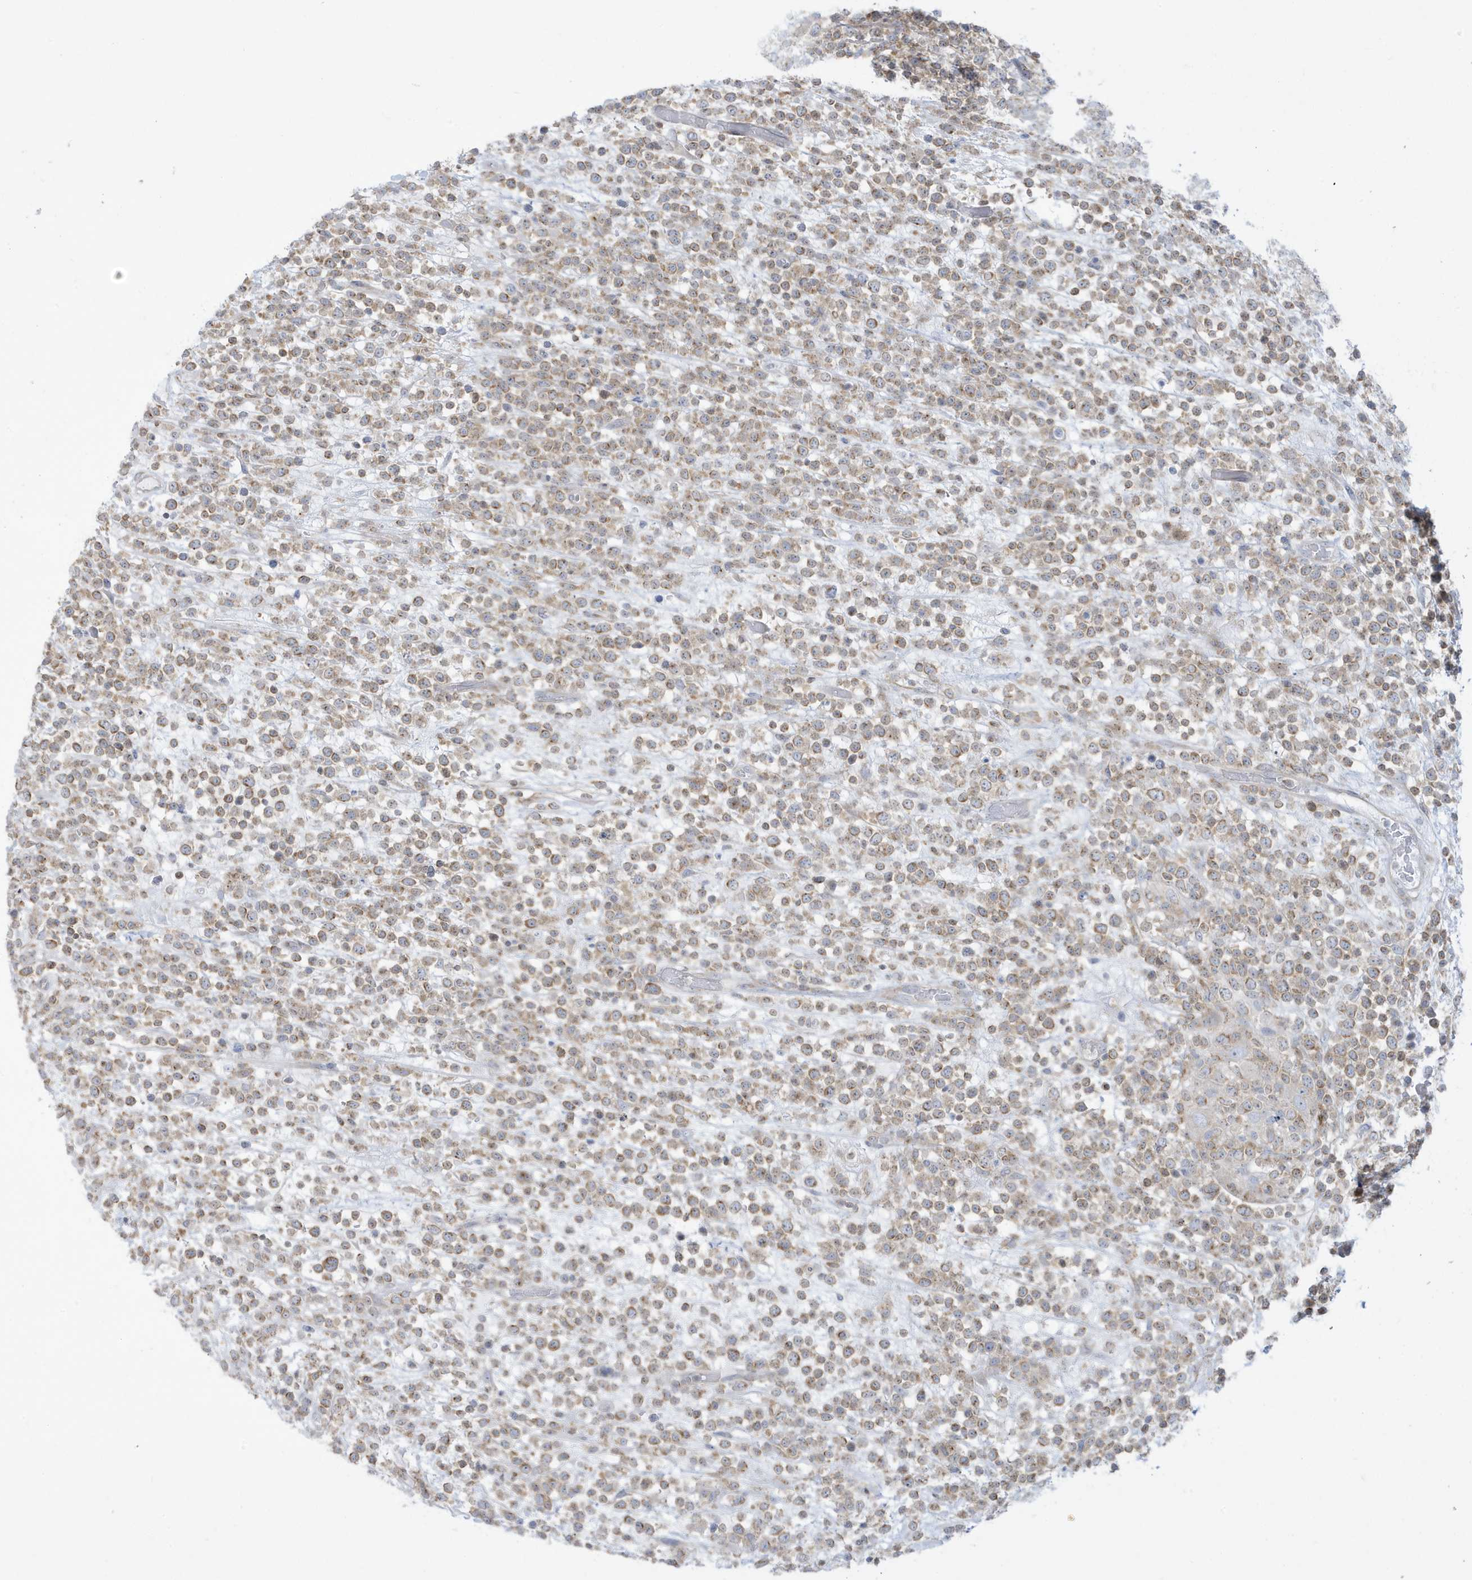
{"staining": {"intensity": "weak", "quantity": ">75%", "location": "cytoplasmic/membranous"}, "tissue": "lymphoma", "cell_type": "Tumor cells", "image_type": "cancer", "snomed": [{"axis": "morphology", "description": "Malignant lymphoma, non-Hodgkin's type, High grade"}, {"axis": "topography", "description": "Colon"}], "caption": "Immunohistochemical staining of human malignant lymphoma, non-Hodgkin's type (high-grade) demonstrates low levels of weak cytoplasmic/membranous protein staining in approximately >75% of tumor cells.", "gene": "SLAMF9", "patient": {"sex": "female", "age": 53}}